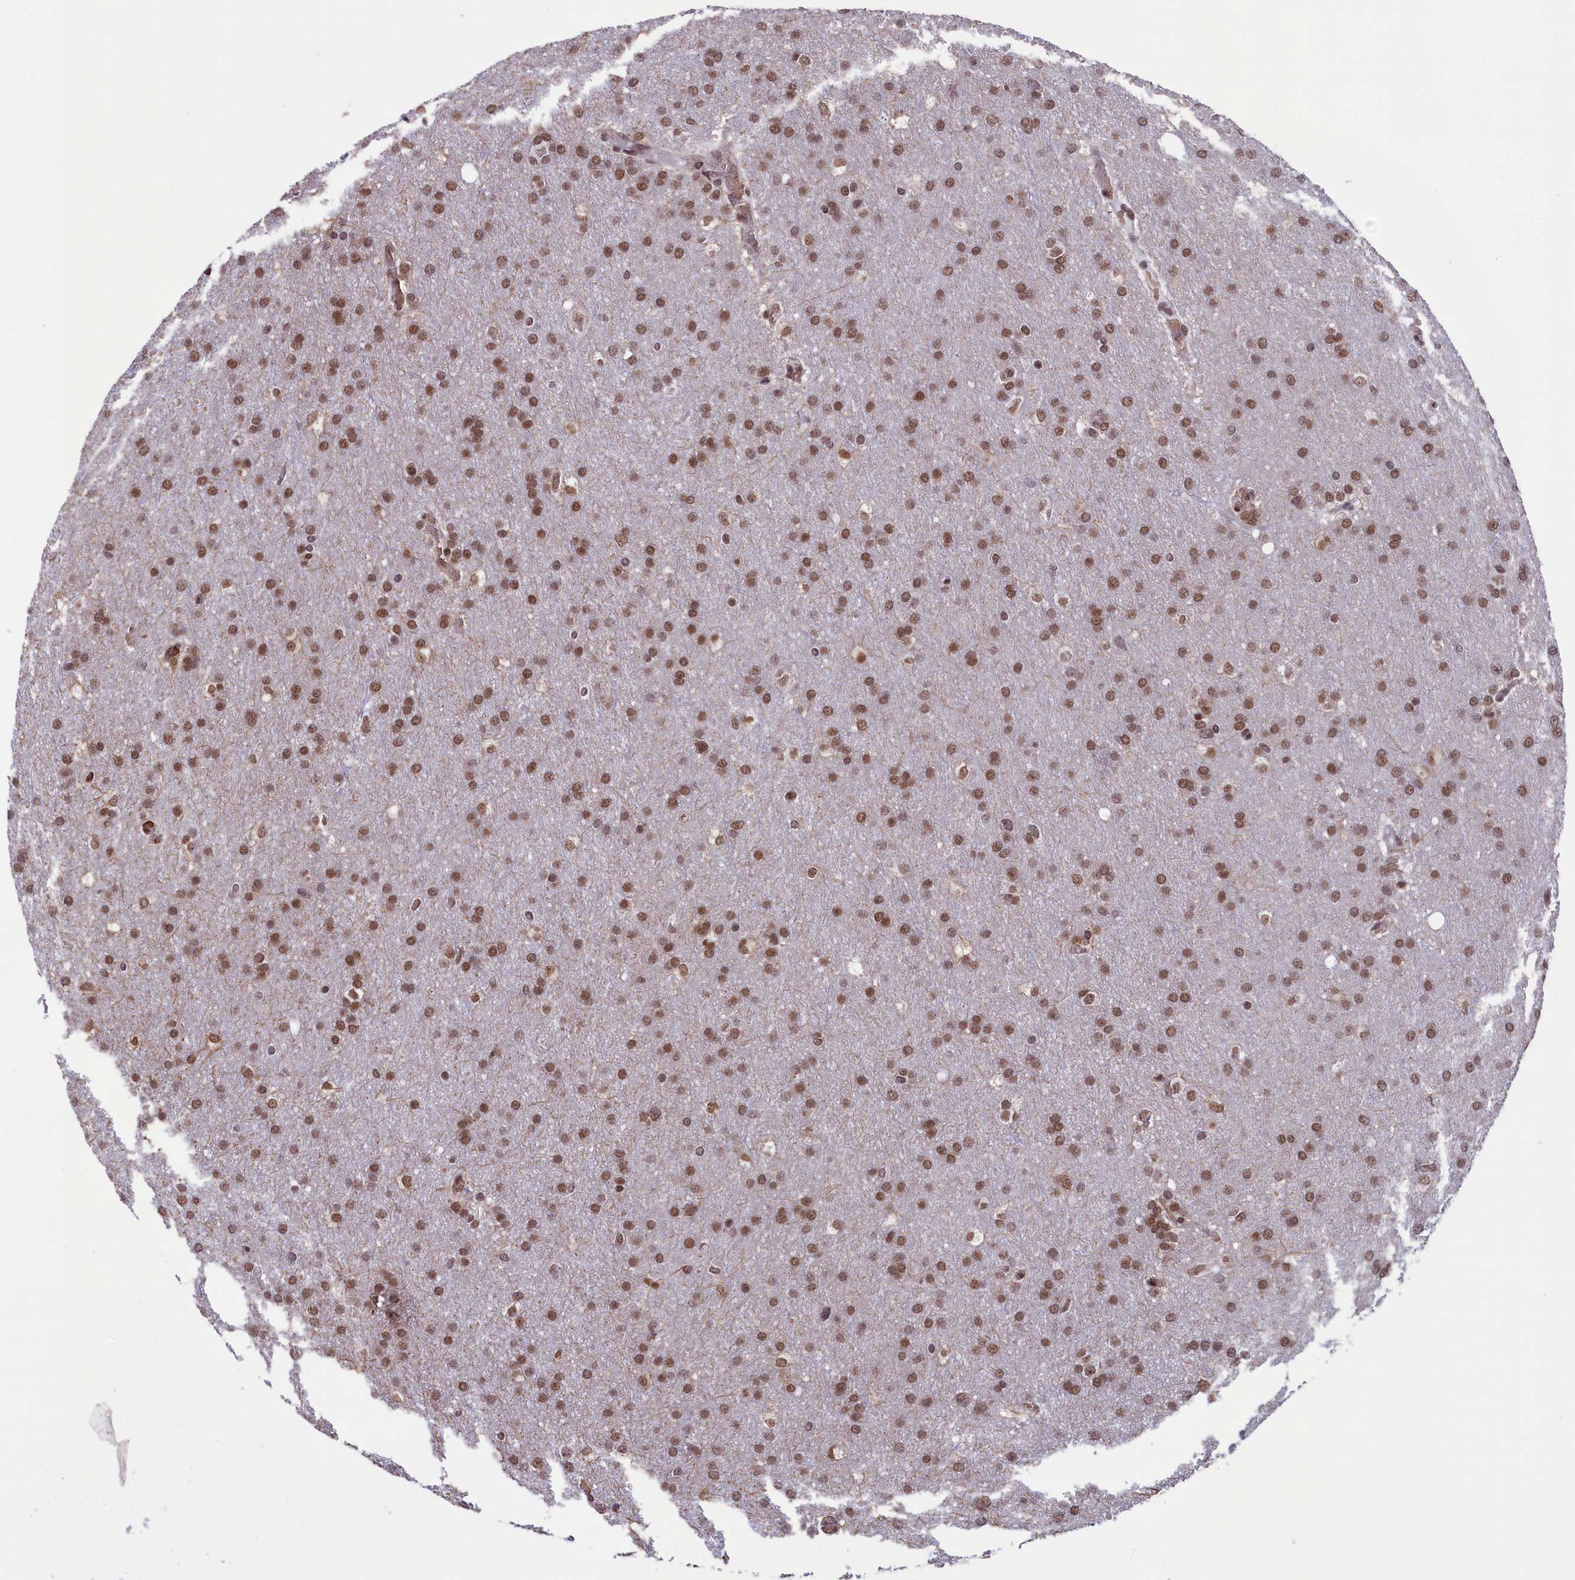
{"staining": {"intensity": "moderate", "quantity": ">75%", "location": "nuclear"}, "tissue": "glioma", "cell_type": "Tumor cells", "image_type": "cancer", "snomed": [{"axis": "morphology", "description": "Glioma, malignant, High grade"}, {"axis": "topography", "description": "Cerebral cortex"}], "caption": "The immunohistochemical stain shows moderate nuclear positivity in tumor cells of glioma tissue. (DAB IHC, brown staining for protein, blue staining for nuclei).", "gene": "MPHOSPH8", "patient": {"sex": "female", "age": 36}}